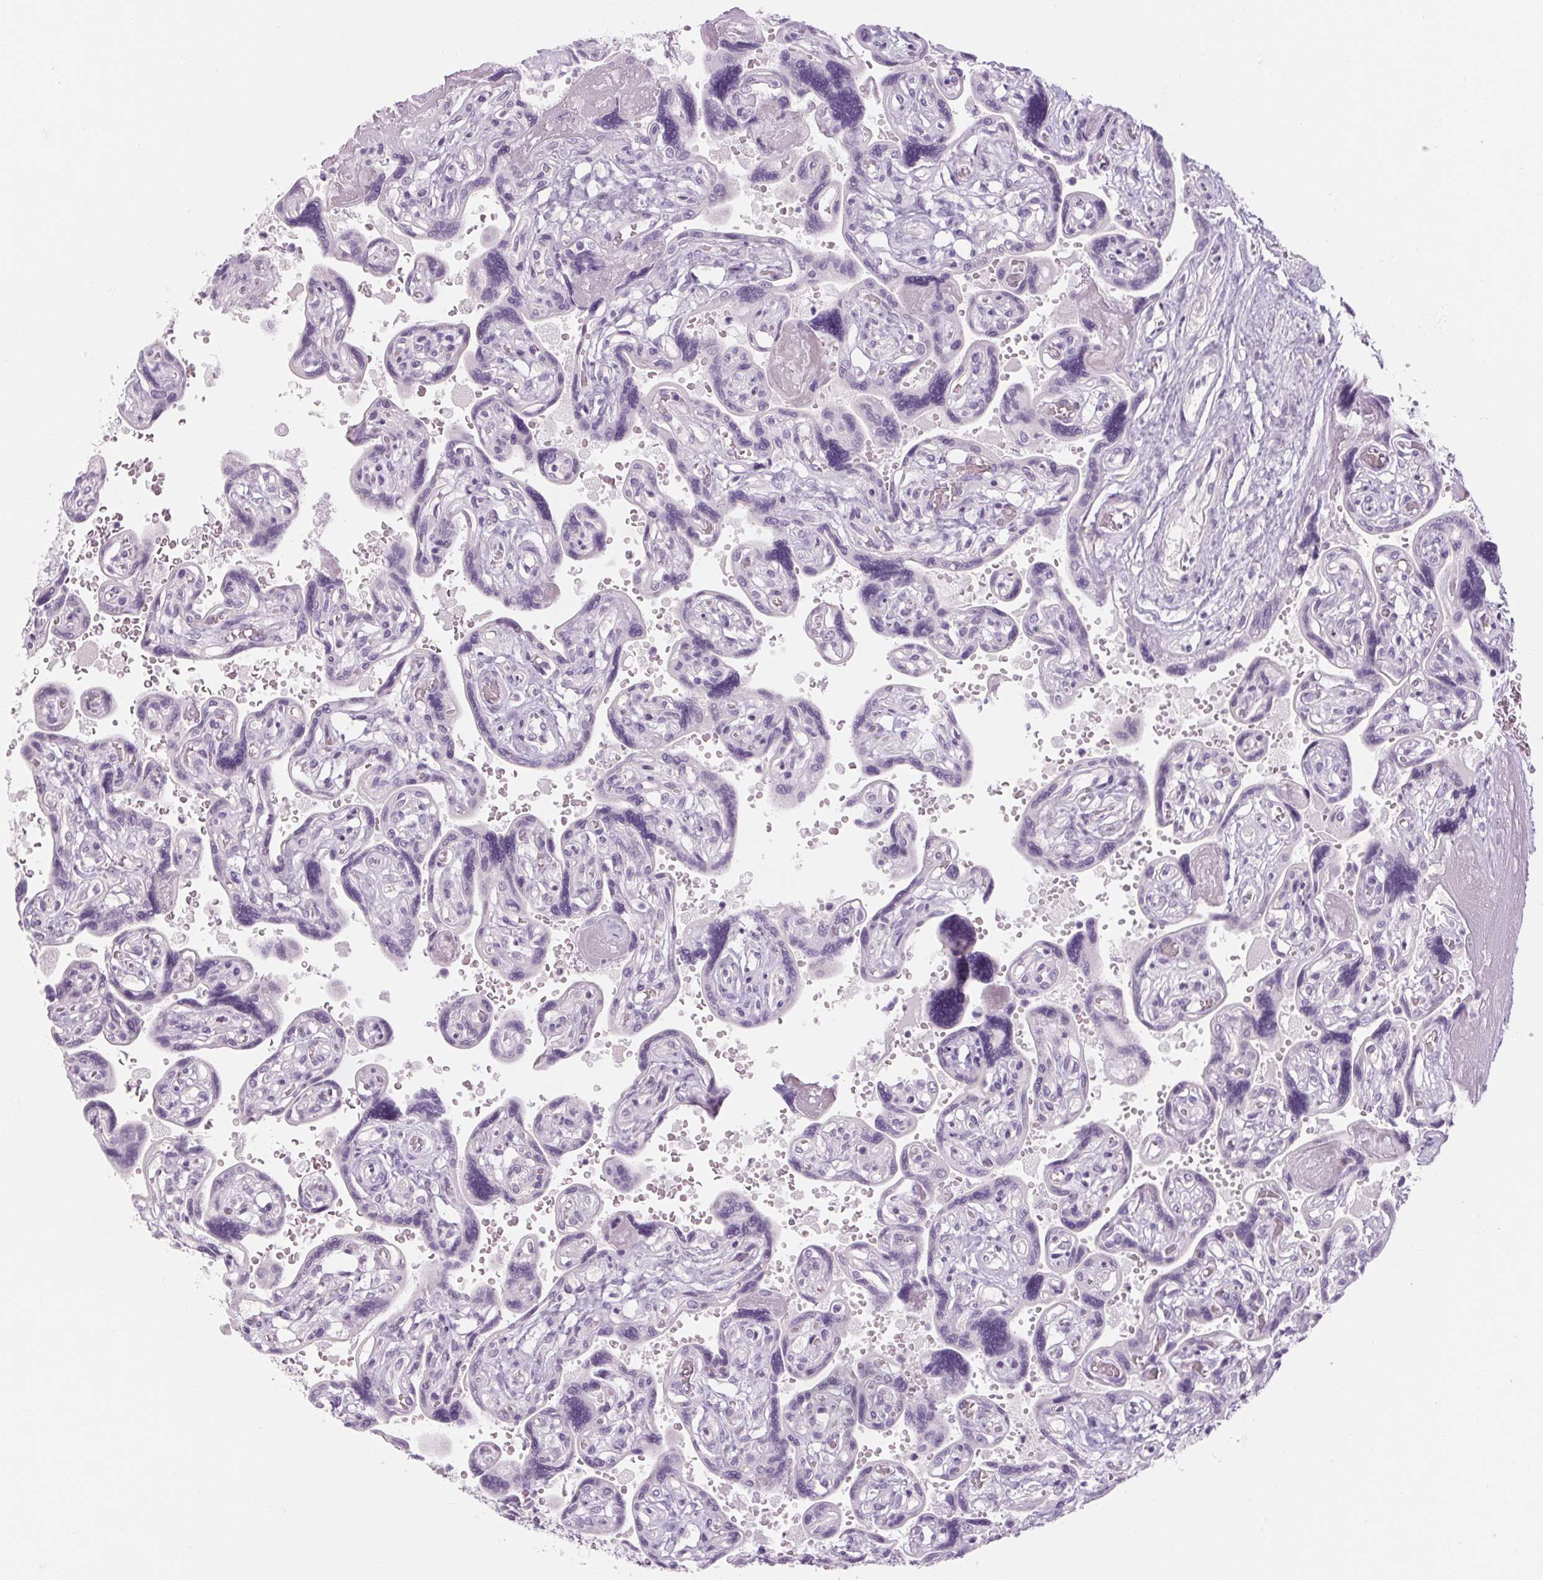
{"staining": {"intensity": "negative", "quantity": "none", "location": "none"}, "tissue": "placenta", "cell_type": "Decidual cells", "image_type": "normal", "snomed": [{"axis": "morphology", "description": "Normal tissue, NOS"}, {"axis": "topography", "description": "Placenta"}], "caption": "Immunohistochemistry (IHC) of normal placenta reveals no expression in decidual cells.", "gene": "RPTN", "patient": {"sex": "female", "age": 32}}